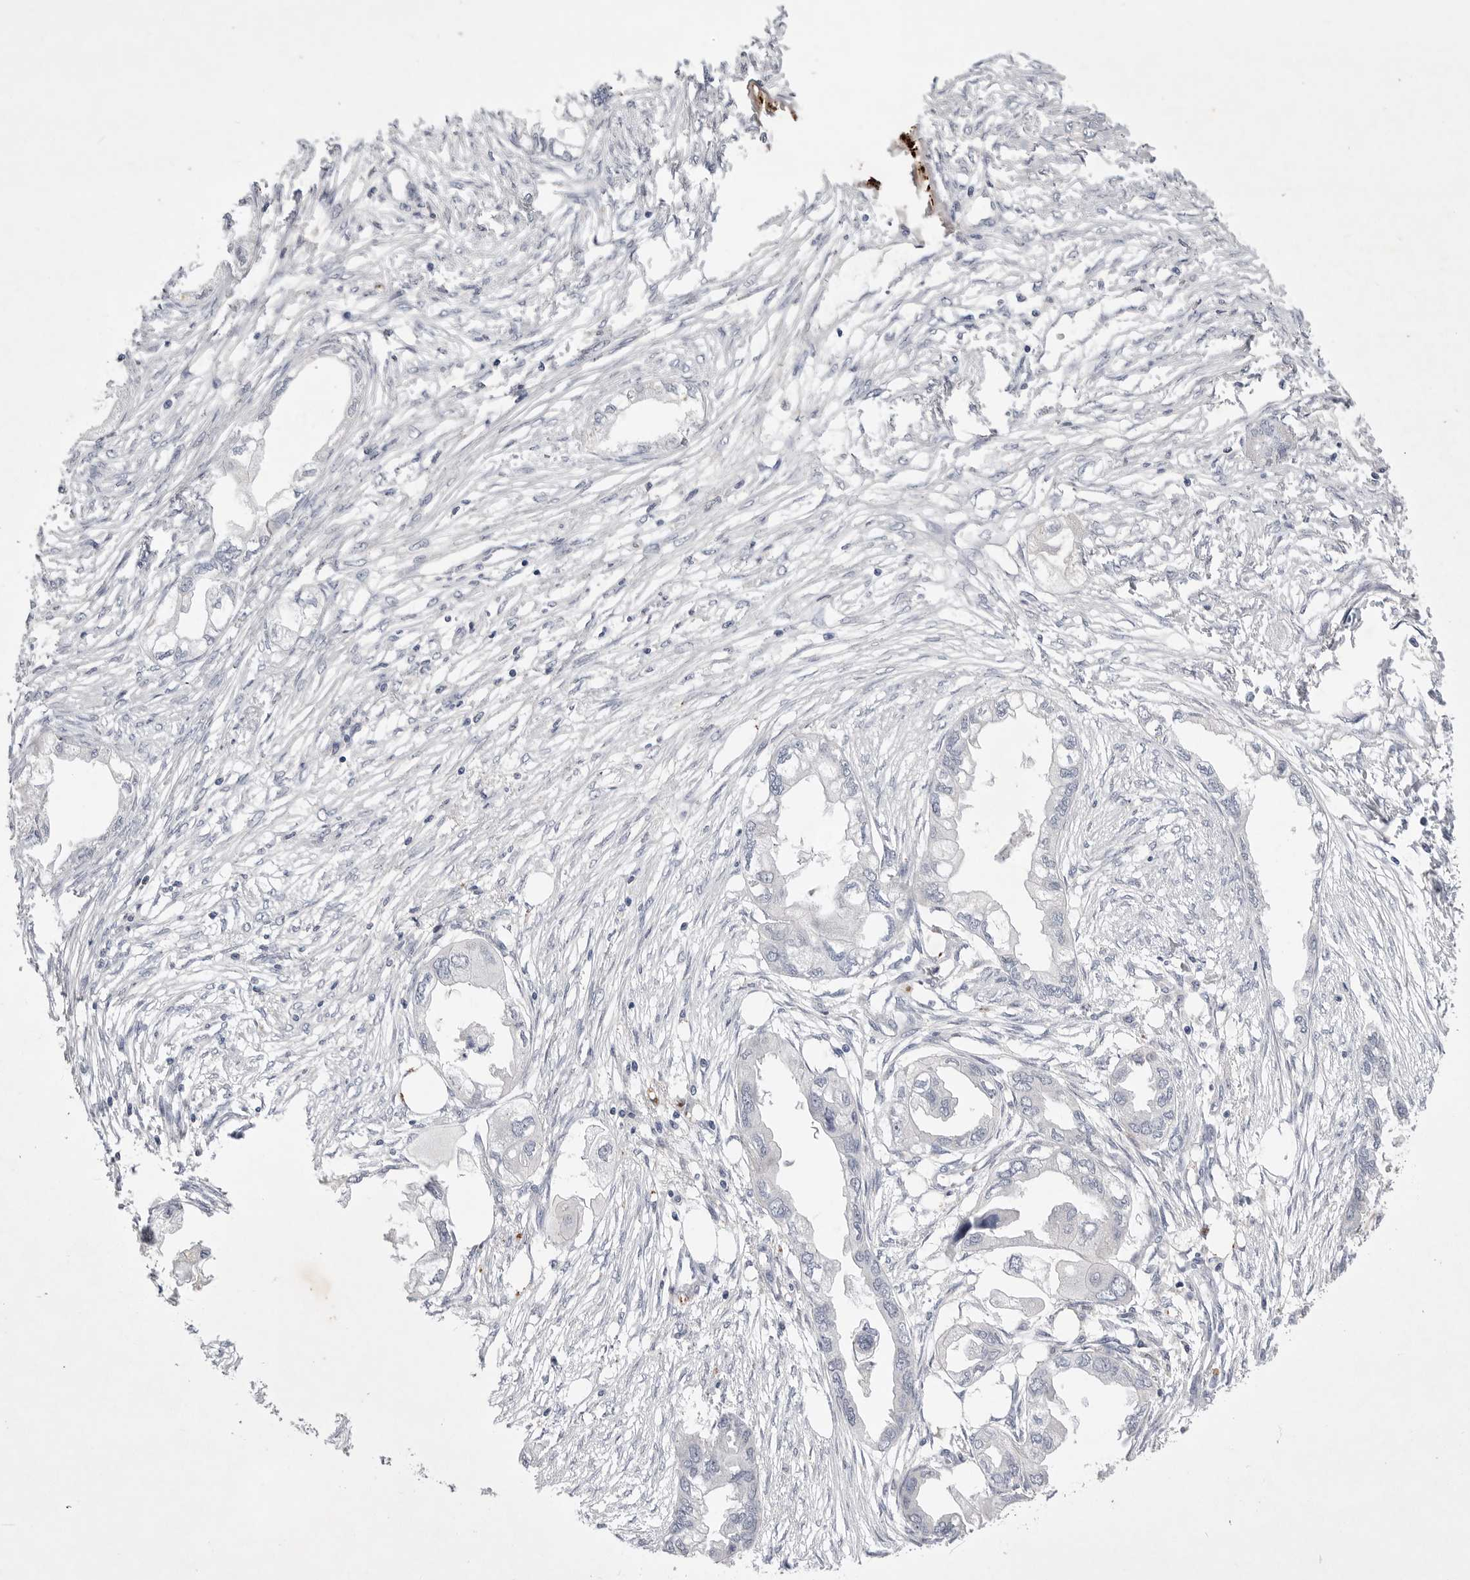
{"staining": {"intensity": "negative", "quantity": "none", "location": "none"}, "tissue": "endometrial cancer", "cell_type": "Tumor cells", "image_type": "cancer", "snomed": [{"axis": "morphology", "description": "Adenocarcinoma, NOS"}, {"axis": "morphology", "description": "Adenocarcinoma, metastatic, NOS"}, {"axis": "topography", "description": "Adipose tissue"}, {"axis": "topography", "description": "Endometrium"}], "caption": "Tumor cells are negative for protein expression in human endometrial adenocarcinoma. Nuclei are stained in blue.", "gene": "ITGAD", "patient": {"sex": "female", "age": 67}}